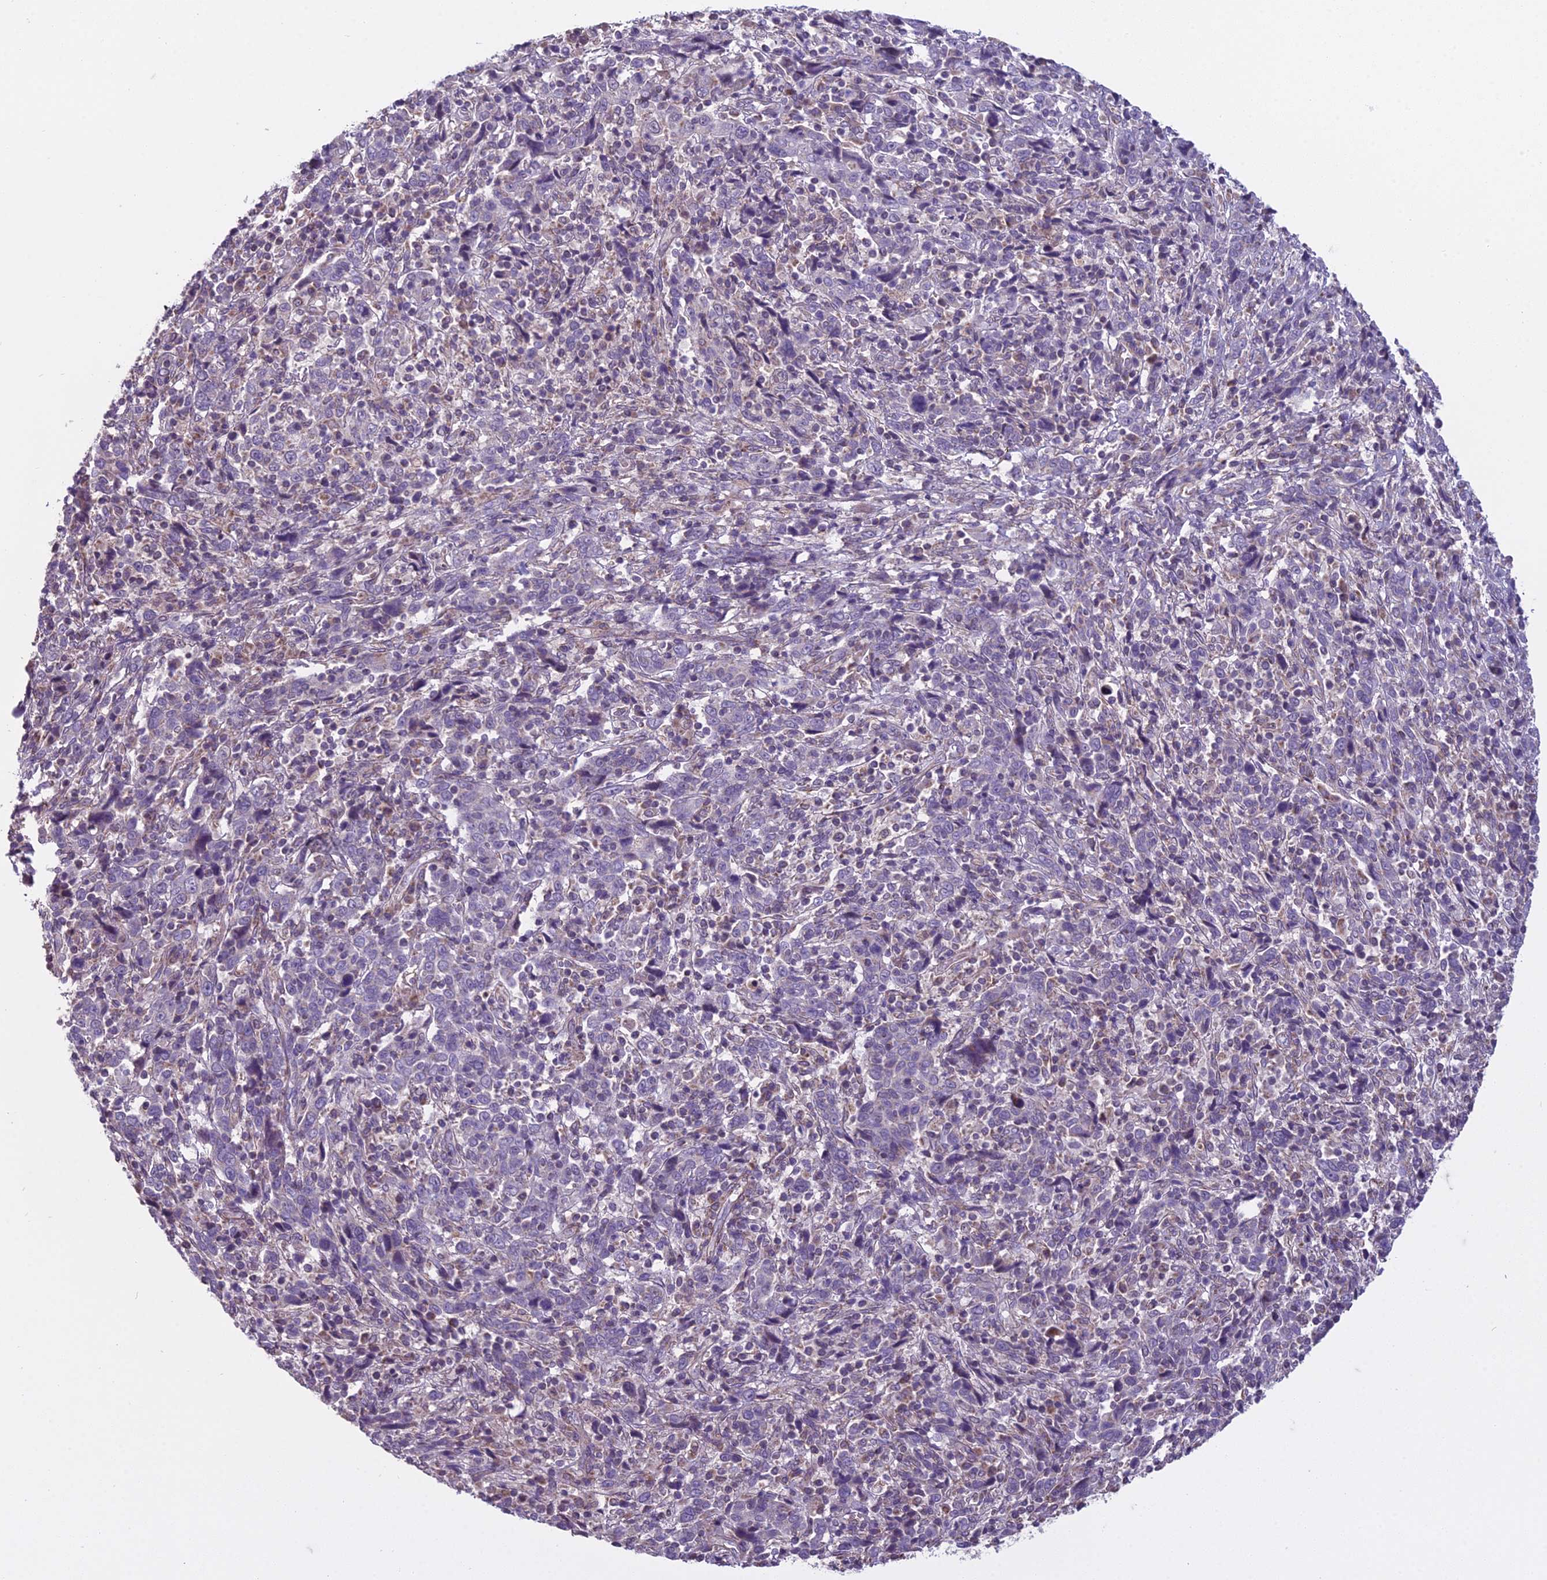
{"staining": {"intensity": "negative", "quantity": "none", "location": "none"}, "tissue": "cervical cancer", "cell_type": "Tumor cells", "image_type": "cancer", "snomed": [{"axis": "morphology", "description": "Squamous cell carcinoma, NOS"}, {"axis": "topography", "description": "Cervix"}], "caption": "High magnification brightfield microscopy of cervical cancer stained with DAB (3,3'-diaminobenzidine) (brown) and counterstained with hematoxylin (blue): tumor cells show no significant staining. (DAB immunohistochemistry (IHC) with hematoxylin counter stain).", "gene": "DUS2", "patient": {"sex": "female", "age": 46}}